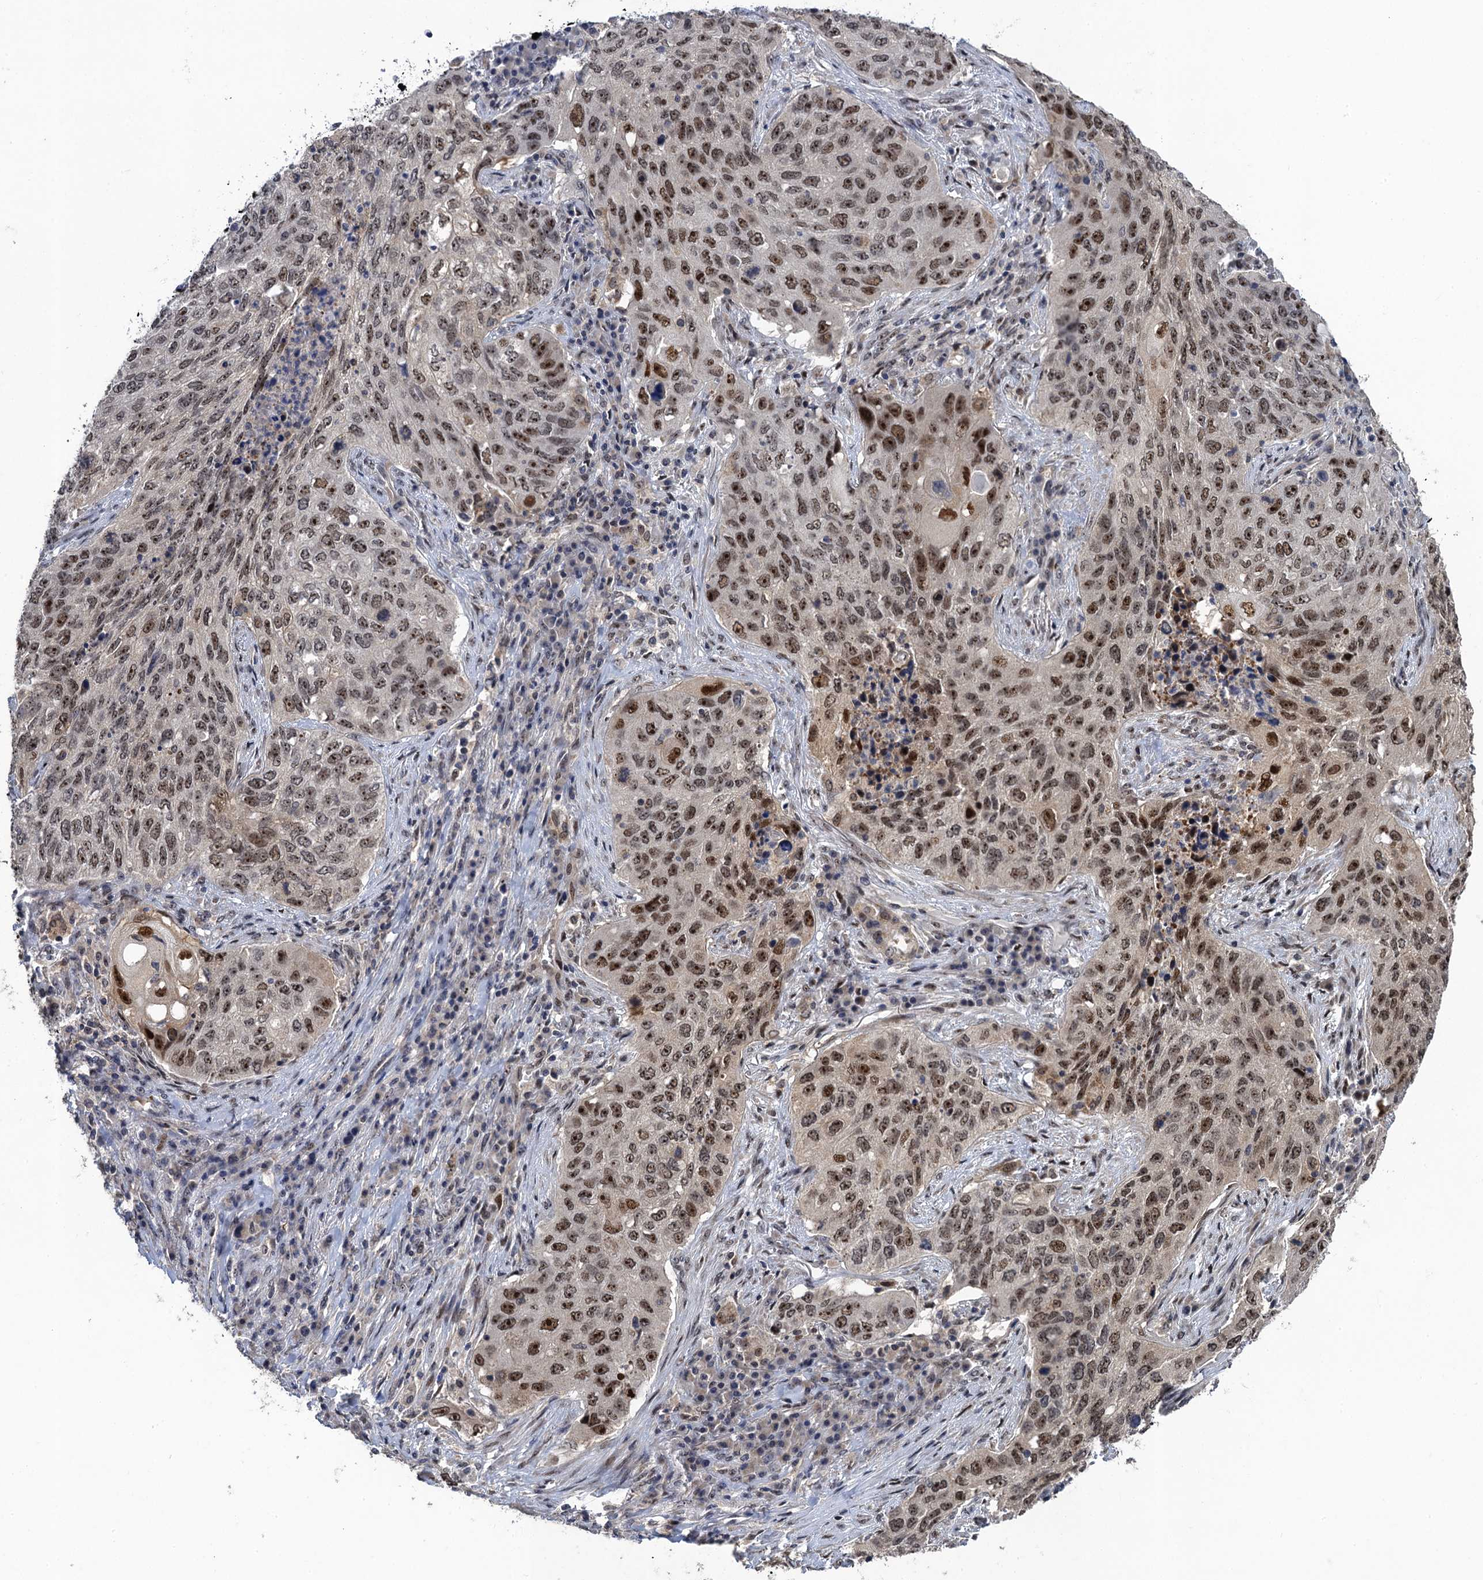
{"staining": {"intensity": "moderate", "quantity": ">75%", "location": "nuclear"}, "tissue": "lung cancer", "cell_type": "Tumor cells", "image_type": "cancer", "snomed": [{"axis": "morphology", "description": "Squamous cell carcinoma, NOS"}, {"axis": "topography", "description": "Lung"}], "caption": "IHC (DAB (3,3'-diaminobenzidine)) staining of human squamous cell carcinoma (lung) reveals moderate nuclear protein positivity in about >75% of tumor cells. (Brightfield microscopy of DAB IHC at high magnification).", "gene": "ZAR1L", "patient": {"sex": "female", "age": 63}}